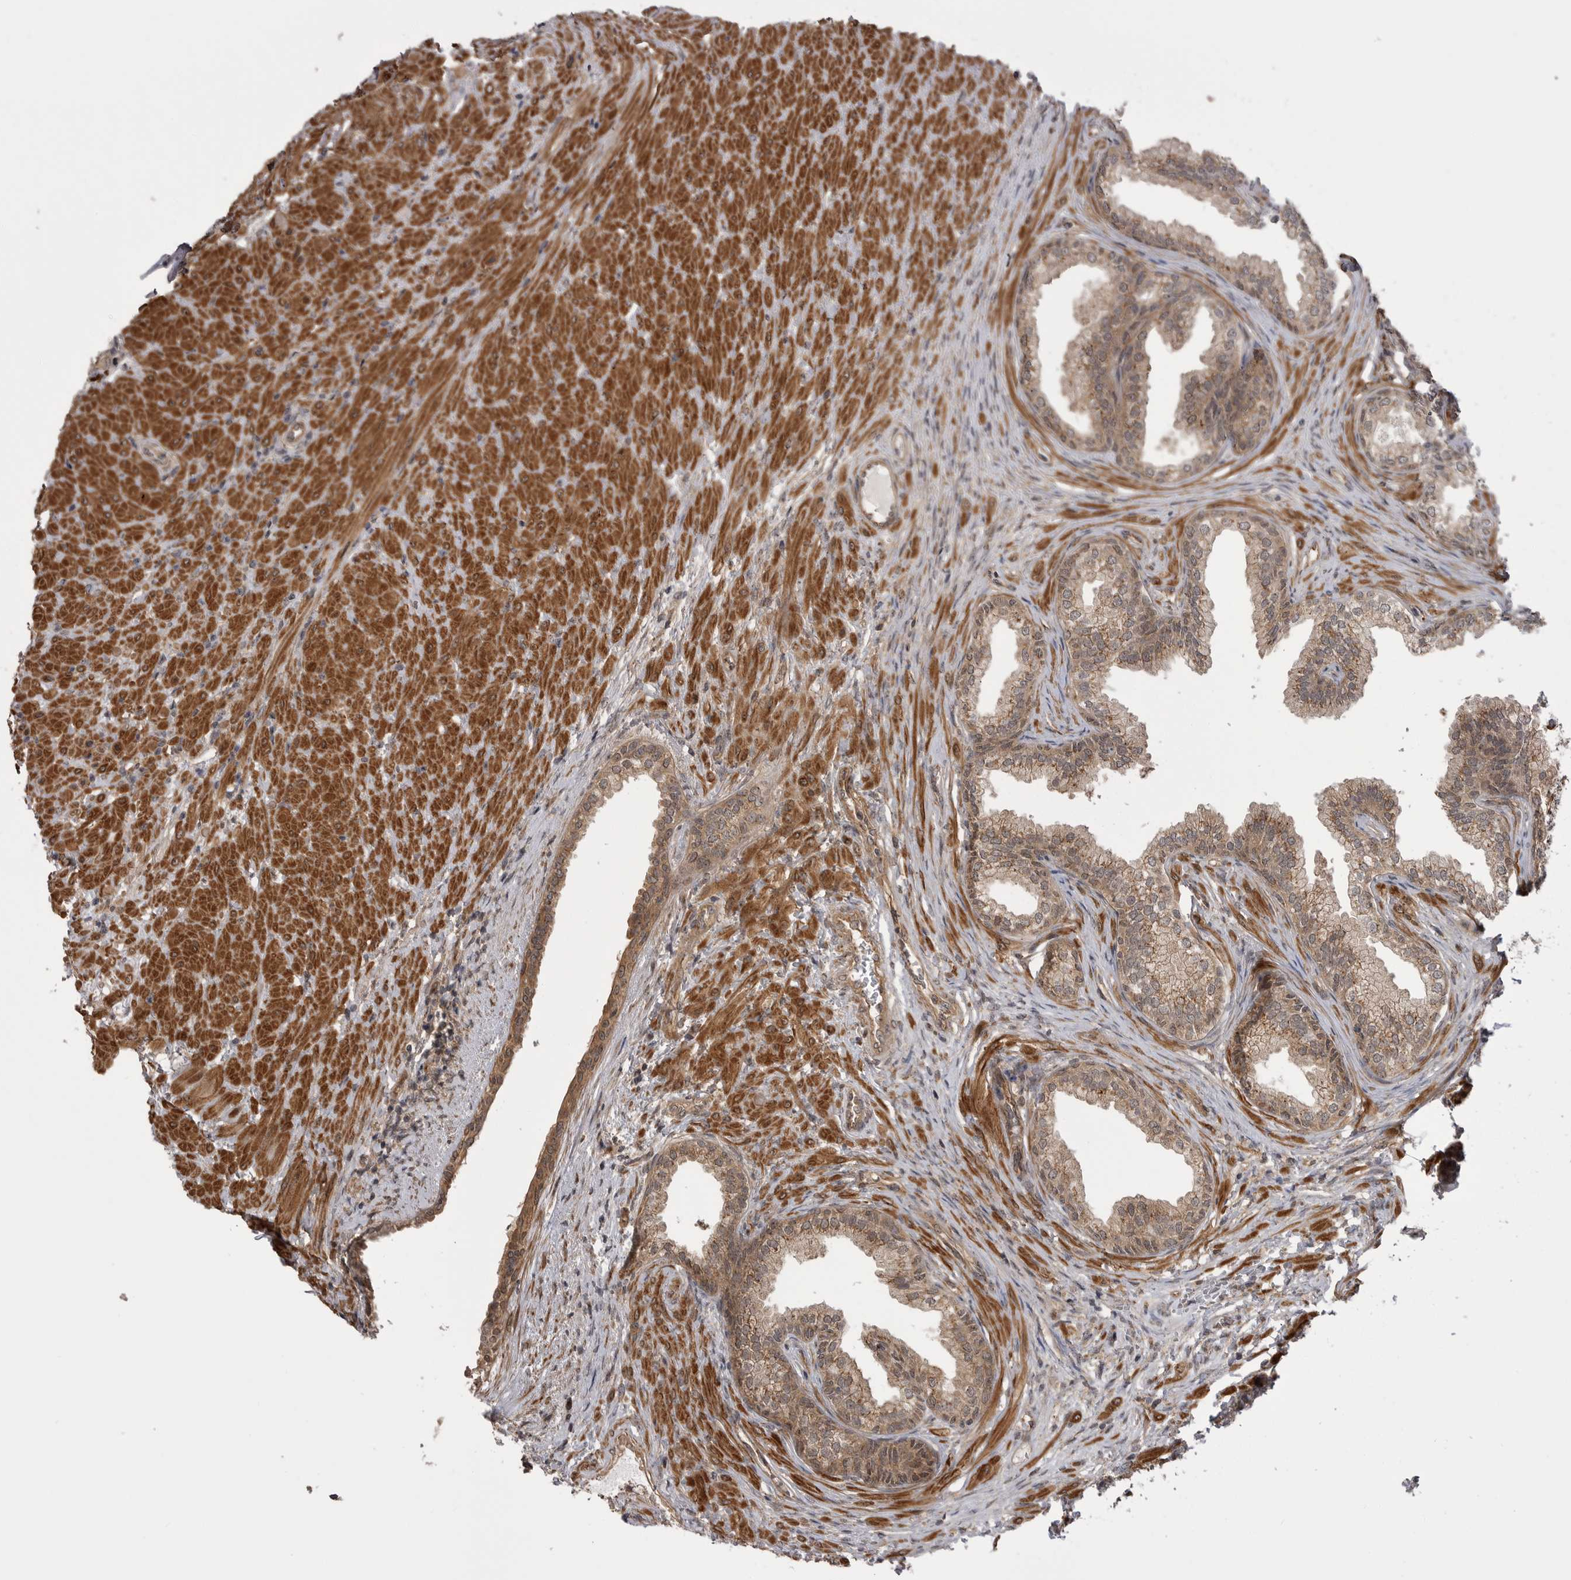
{"staining": {"intensity": "moderate", "quantity": ">75%", "location": "cytoplasmic/membranous"}, "tissue": "prostate", "cell_type": "Glandular cells", "image_type": "normal", "snomed": [{"axis": "morphology", "description": "Normal tissue, NOS"}, {"axis": "topography", "description": "Prostate"}], "caption": "DAB (3,3'-diaminobenzidine) immunohistochemical staining of normal human prostate displays moderate cytoplasmic/membranous protein staining in approximately >75% of glandular cells.", "gene": "PDCL", "patient": {"sex": "male", "age": 76}}